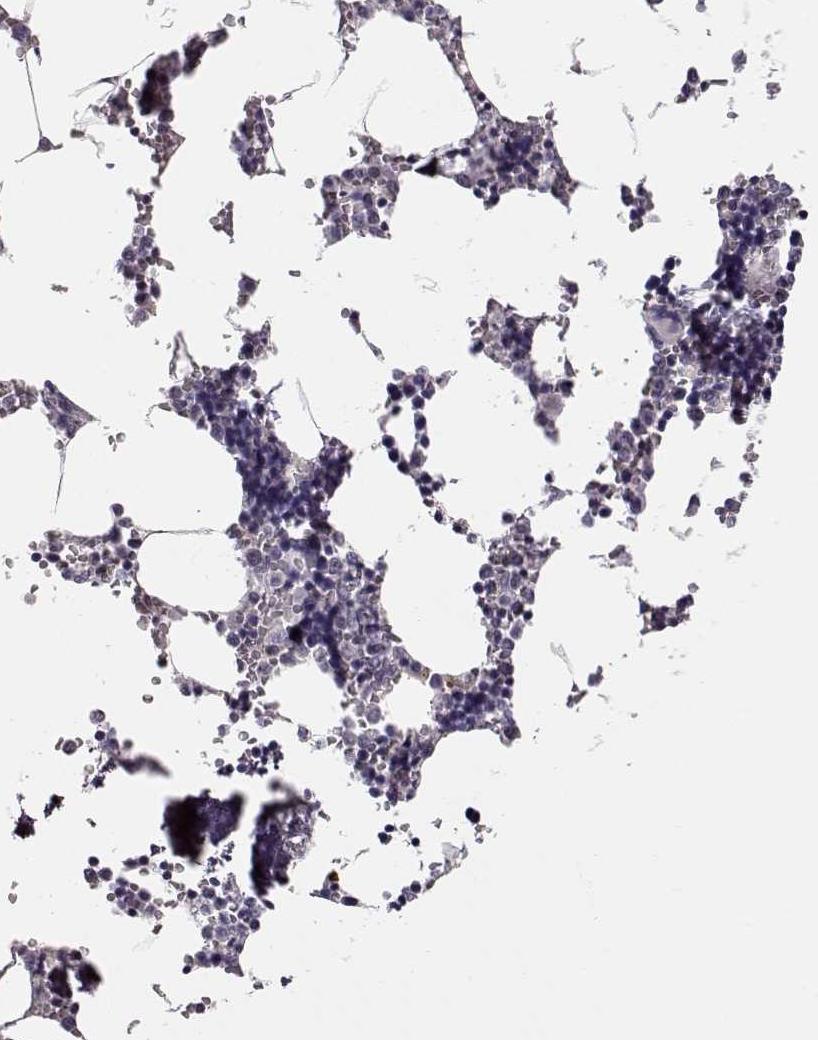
{"staining": {"intensity": "weak", "quantity": "<25%", "location": "cytoplasmic/membranous,nuclear"}, "tissue": "bone marrow", "cell_type": "Hematopoietic cells", "image_type": "normal", "snomed": [{"axis": "morphology", "description": "Normal tissue, NOS"}, {"axis": "topography", "description": "Bone marrow"}], "caption": "High magnification brightfield microscopy of unremarkable bone marrow stained with DAB (3,3'-diaminobenzidine) (brown) and counterstained with hematoxylin (blue): hematopoietic cells show no significant positivity. (Immunohistochemistry, brightfield microscopy, high magnification).", "gene": "C10orf62", "patient": {"sex": "male", "age": 54}}